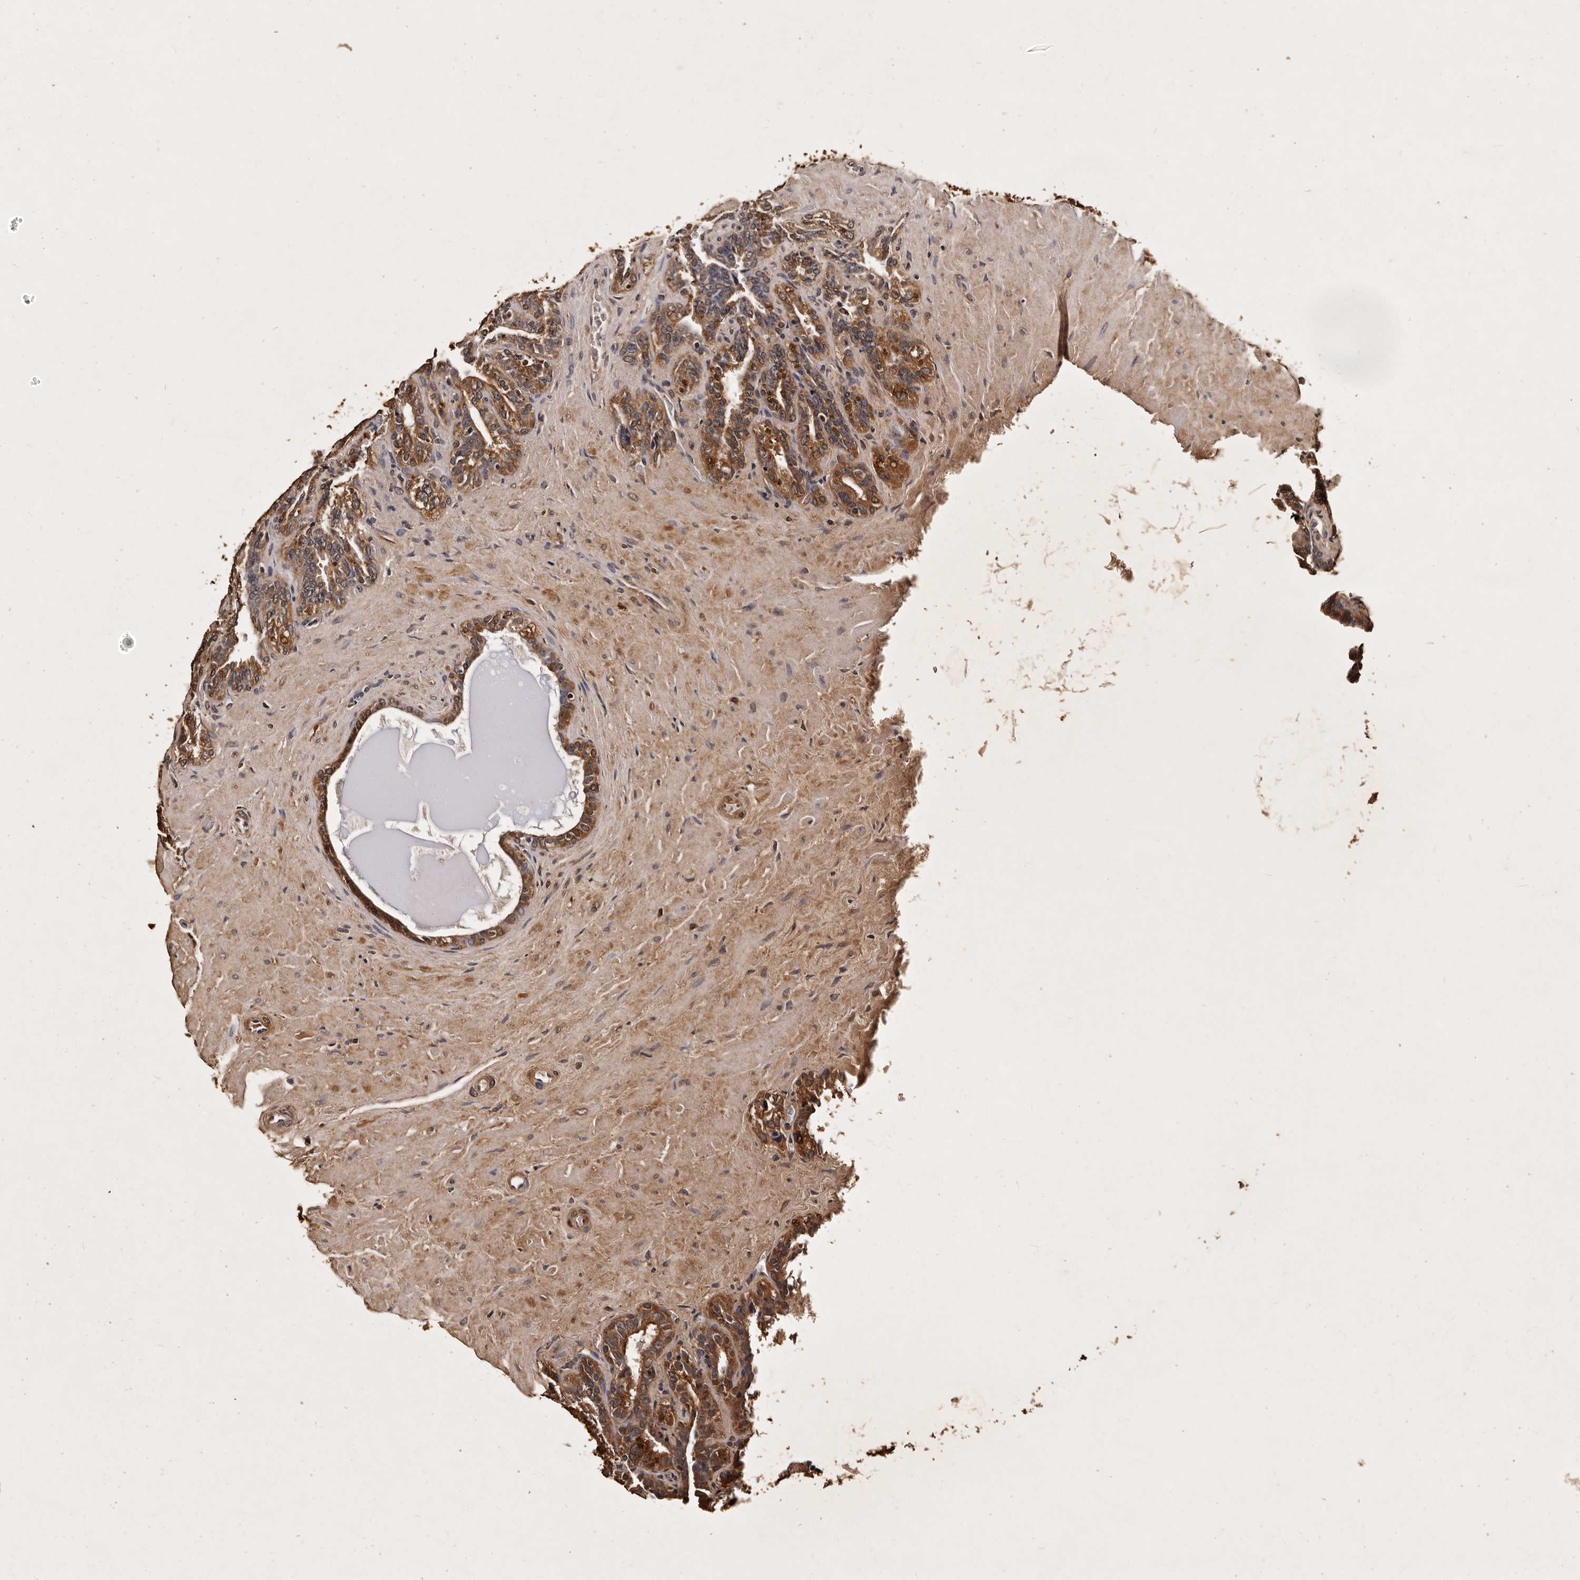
{"staining": {"intensity": "moderate", "quantity": ">75%", "location": "cytoplasmic/membranous"}, "tissue": "seminal vesicle", "cell_type": "Glandular cells", "image_type": "normal", "snomed": [{"axis": "morphology", "description": "Normal tissue, NOS"}, {"axis": "topography", "description": "Prostate"}, {"axis": "topography", "description": "Seminal veicle"}], "caption": "Seminal vesicle stained with a brown dye exhibits moderate cytoplasmic/membranous positive positivity in approximately >75% of glandular cells.", "gene": "PARS2", "patient": {"sex": "male", "age": 67}}